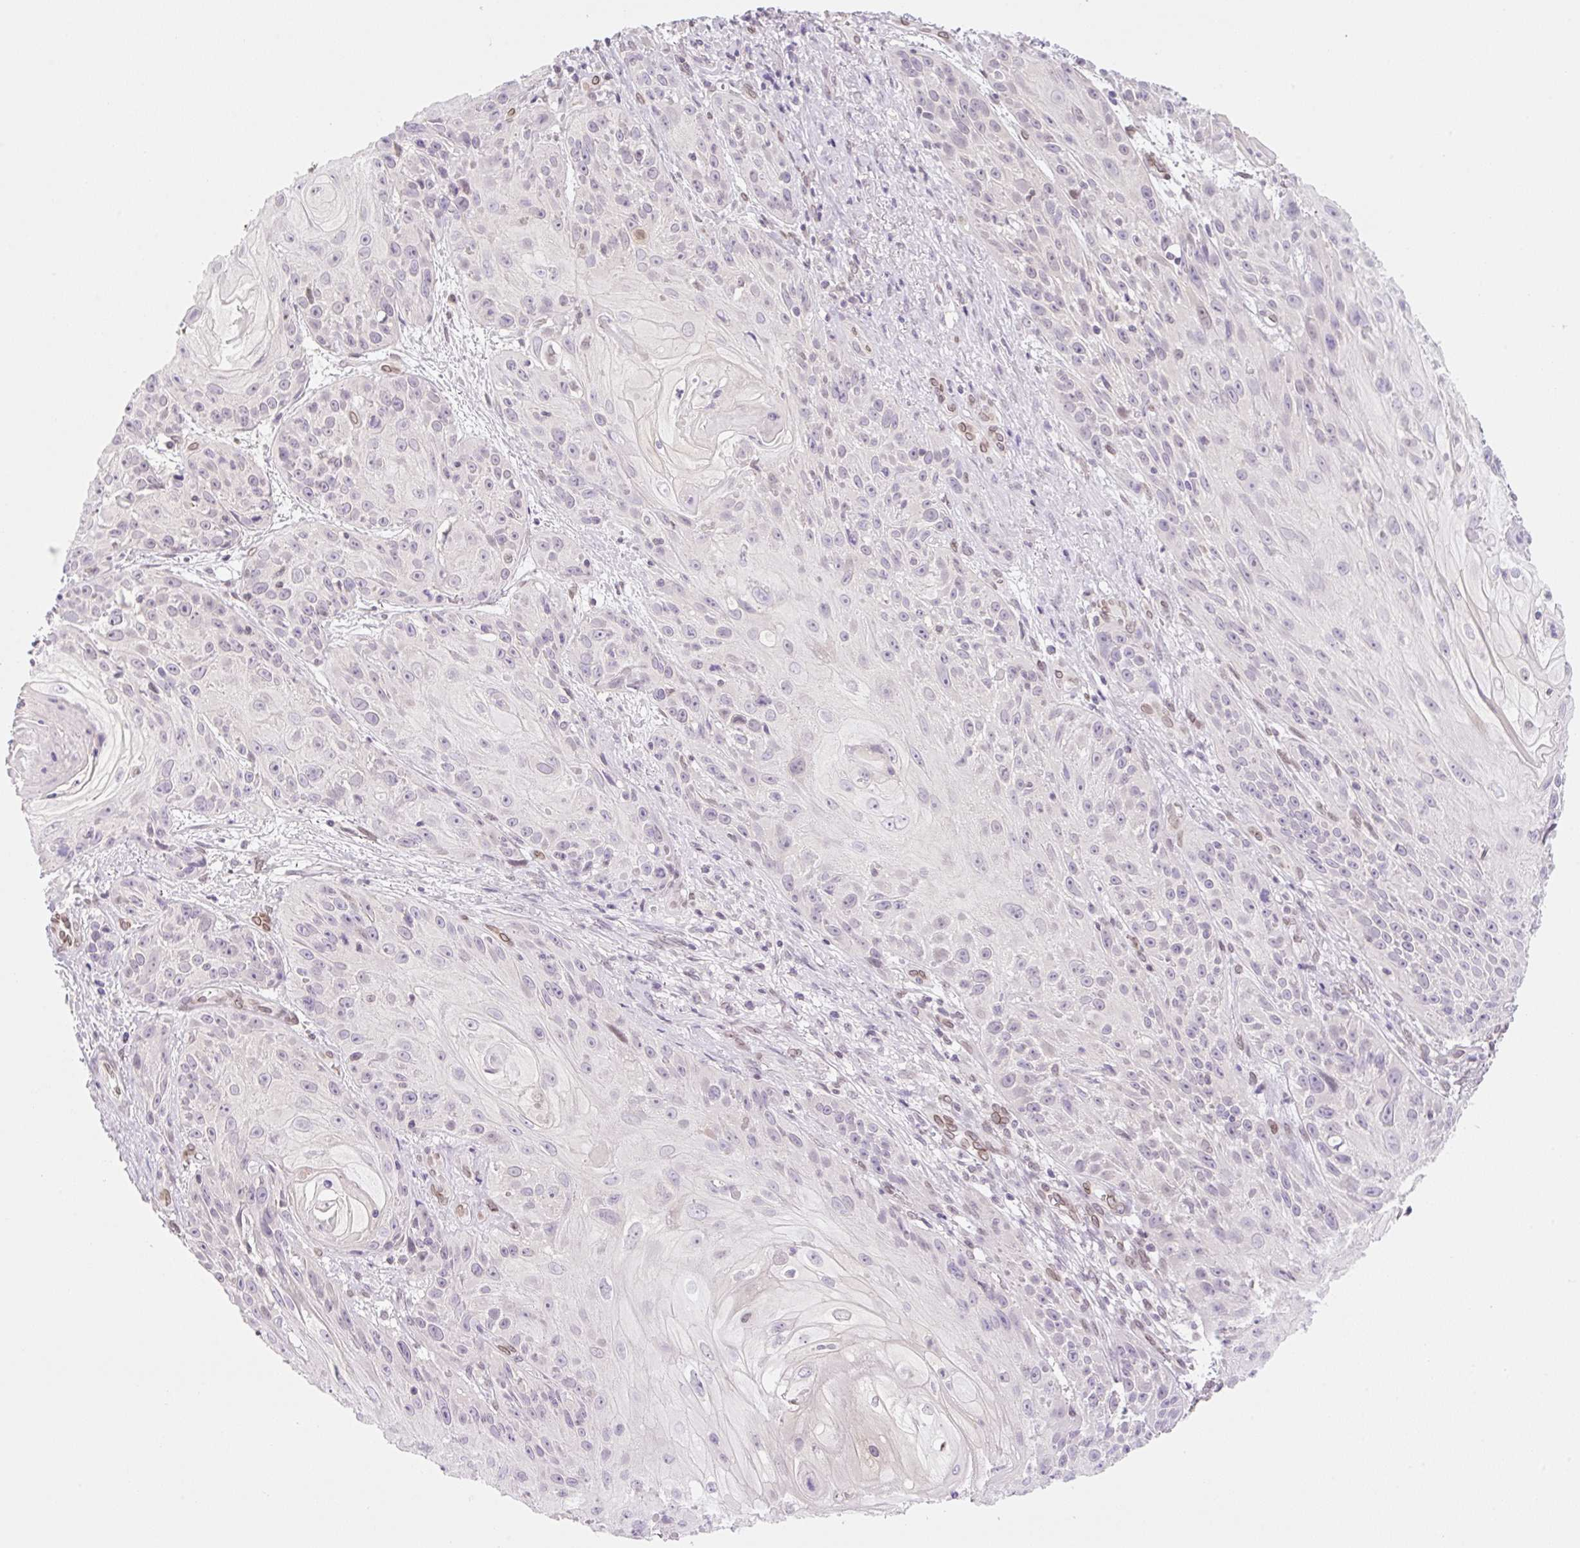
{"staining": {"intensity": "weak", "quantity": "<25%", "location": "nuclear"}, "tissue": "skin cancer", "cell_type": "Tumor cells", "image_type": "cancer", "snomed": [{"axis": "morphology", "description": "Squamous cell carcinoma, NOS"}, {"axis": "topography", "description": "Skin"}, {"axis": "topography", "description": "Vulva"}], "caption": "Image shows no protein expression in tumor cells of skin squamous cell carcinoma tissue.", "gene": "SYNE3", "patient": {"sex": "female", "age": 76}}